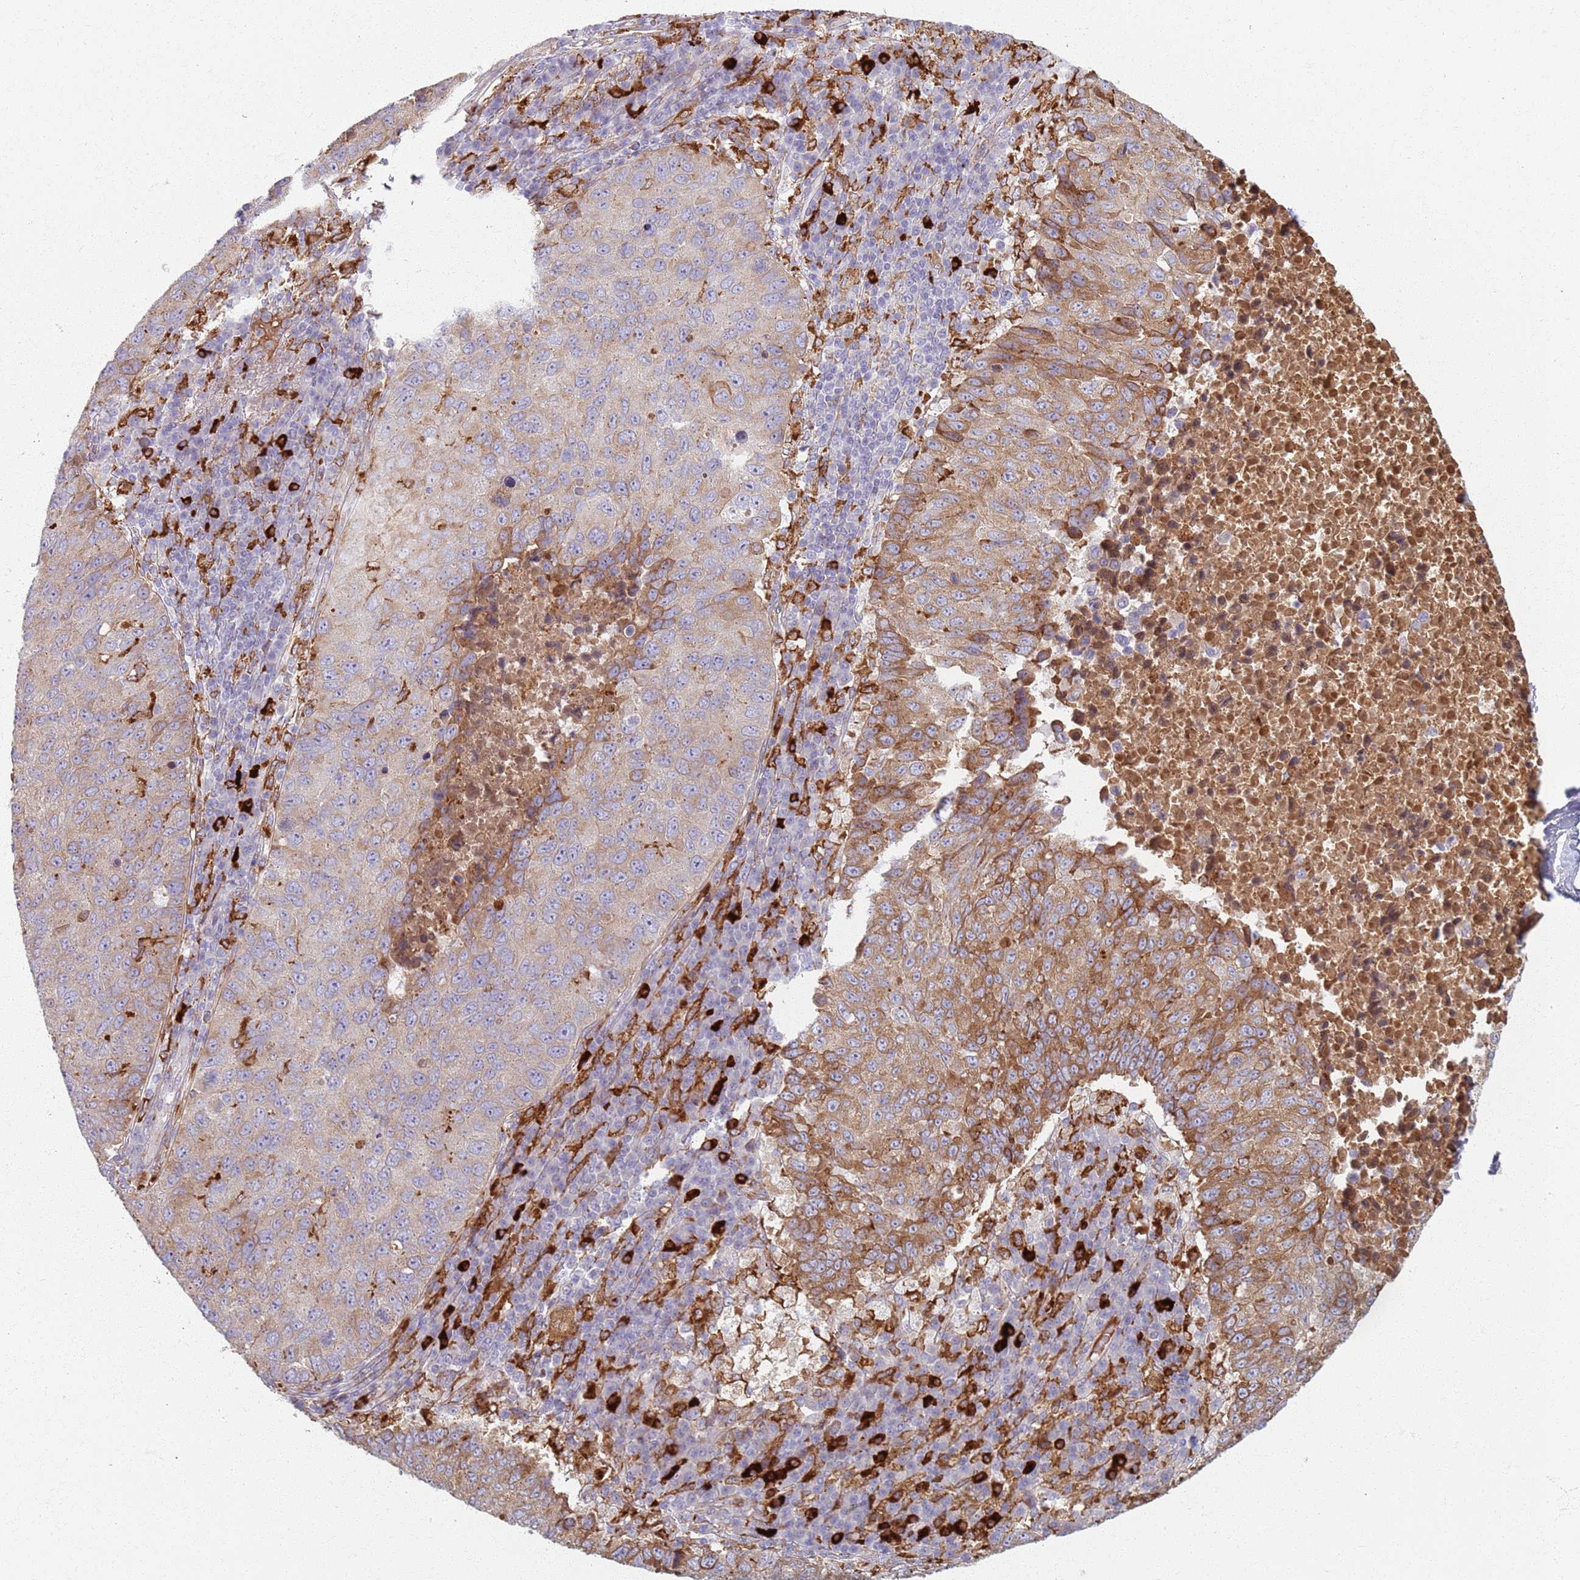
{"staining": {"intensity": "moderate", "quantity": "25%-75%", "location": "cytoplasmic/membranous"}, "tissue": "lung cancer", "cell_type": "Tumor cells", "image_type": "cancer", "snomed": [{"axis": "morphology", "description": "Squamous cell carcinoma, NOS"}, {"axis": "topography", "description": "Lung"}], "caption": "About 25%-75% of tumor cells in human lung cancer demonstrate moderate cytoplasmic/membranous protein positivity as visualized by brown immunohistochemical staining.", "gene": "COLGALT1", "patient": {"sex": "male", "age": 73}}